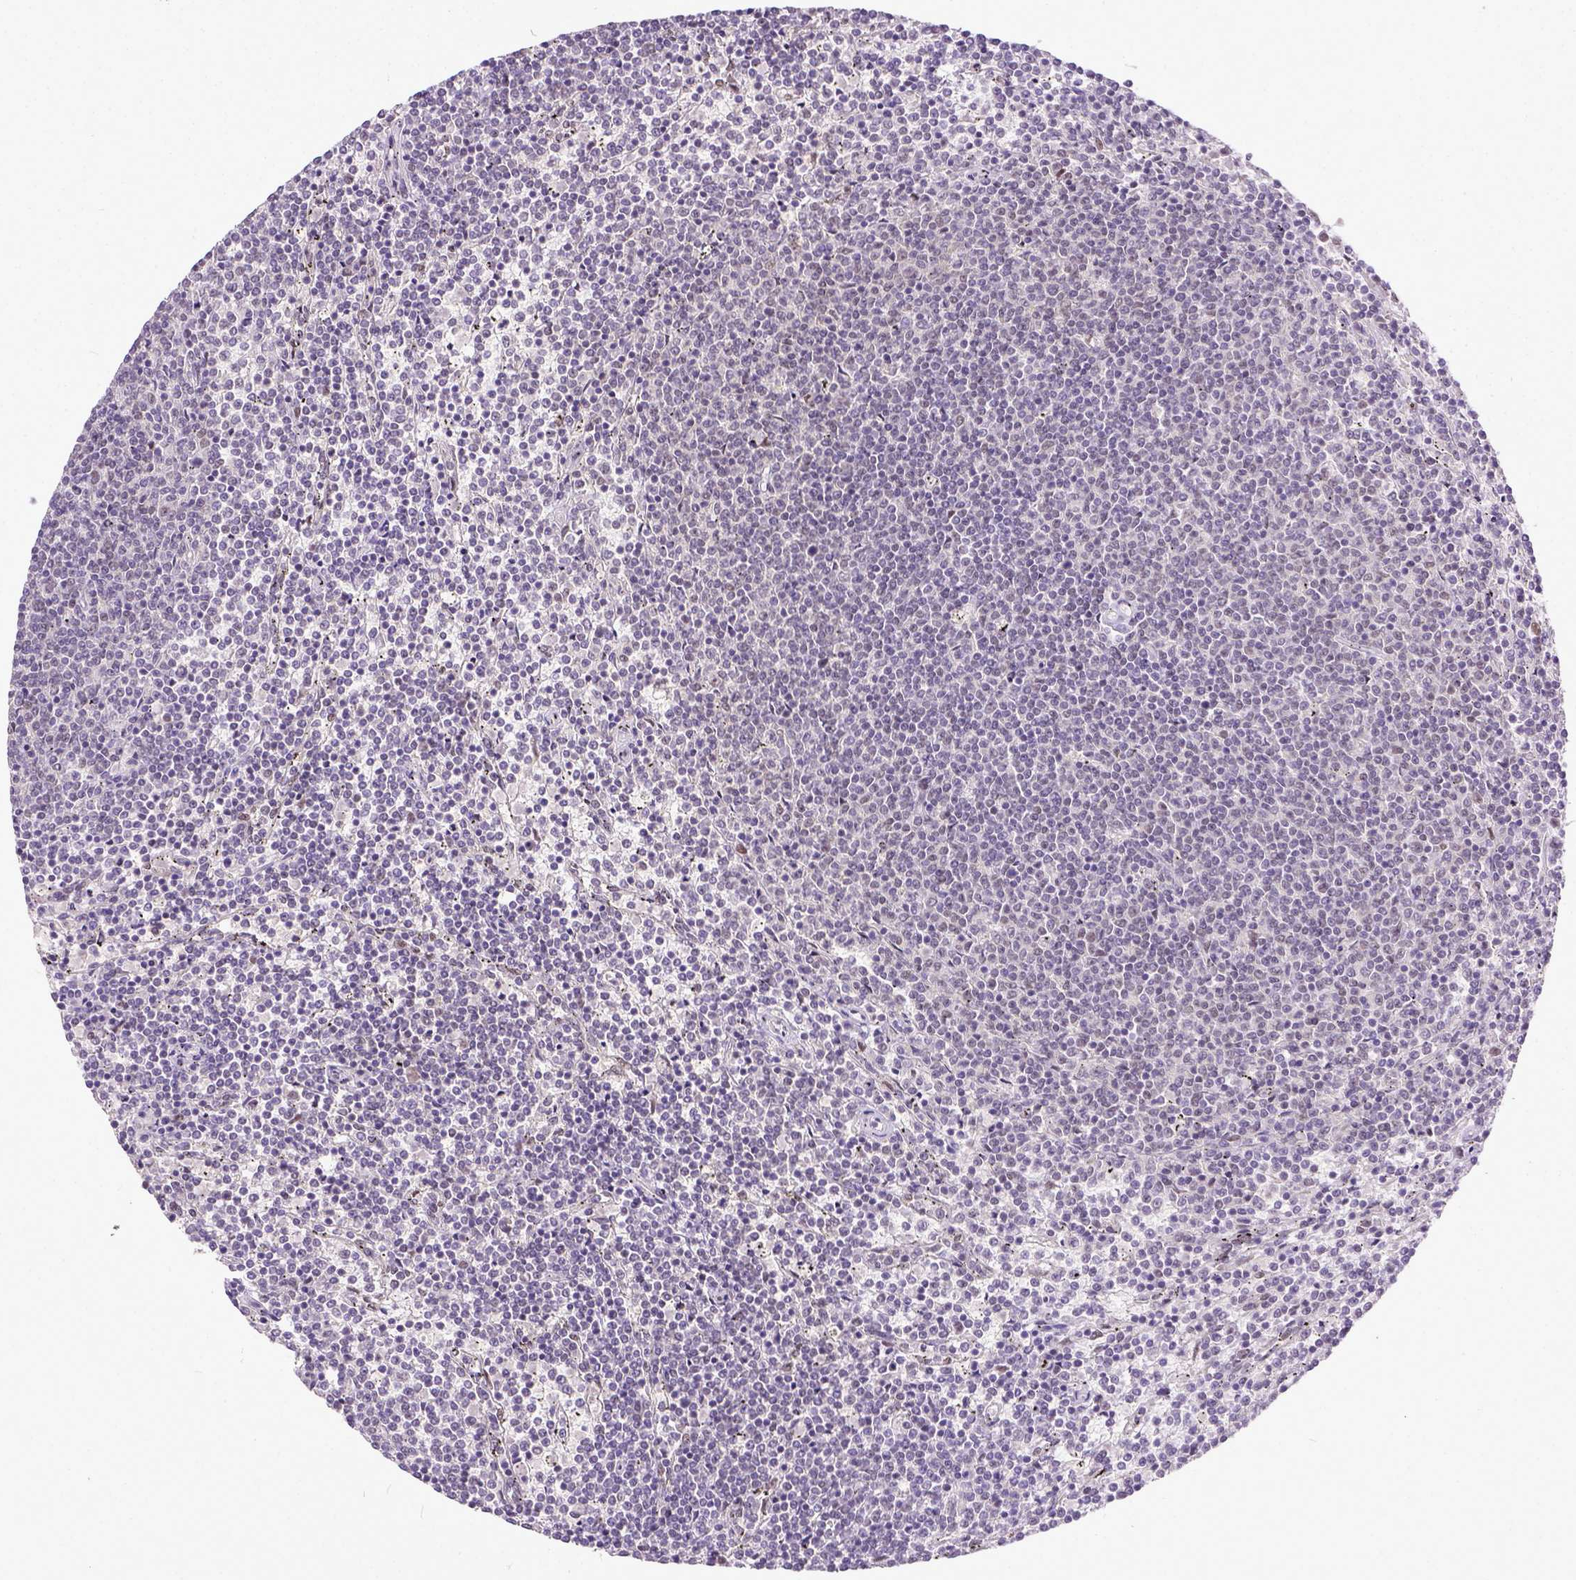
{"staining": {"intensity": "negative", "quantity": "none", "location": "none"}, "tissue": "lymphoma", "cell_type": "Tumor cells", "image_type": "cancer", "snomed": [{"axis": "morphology", "description": "Malignant lymphoma, non-Hodgkin's type, Low grade"}, {"axis": "topography", "description": "Spleen"}], "caption": "An immunohistochemistry photomicrograph of malignant lymphoma, non-Hodgkin's type (low-grade) is shown. There is no staining in tumor cells of malignant lymphoma, non-Hodgkin's type (low-grade). (Stains: DAB immunohistochemistry with hematoxylin counter stain, Microscopy: brightfield microscopy at high magnification).", "gene": "ERCC1", "patient": {"sex": "female", "age": 50}}